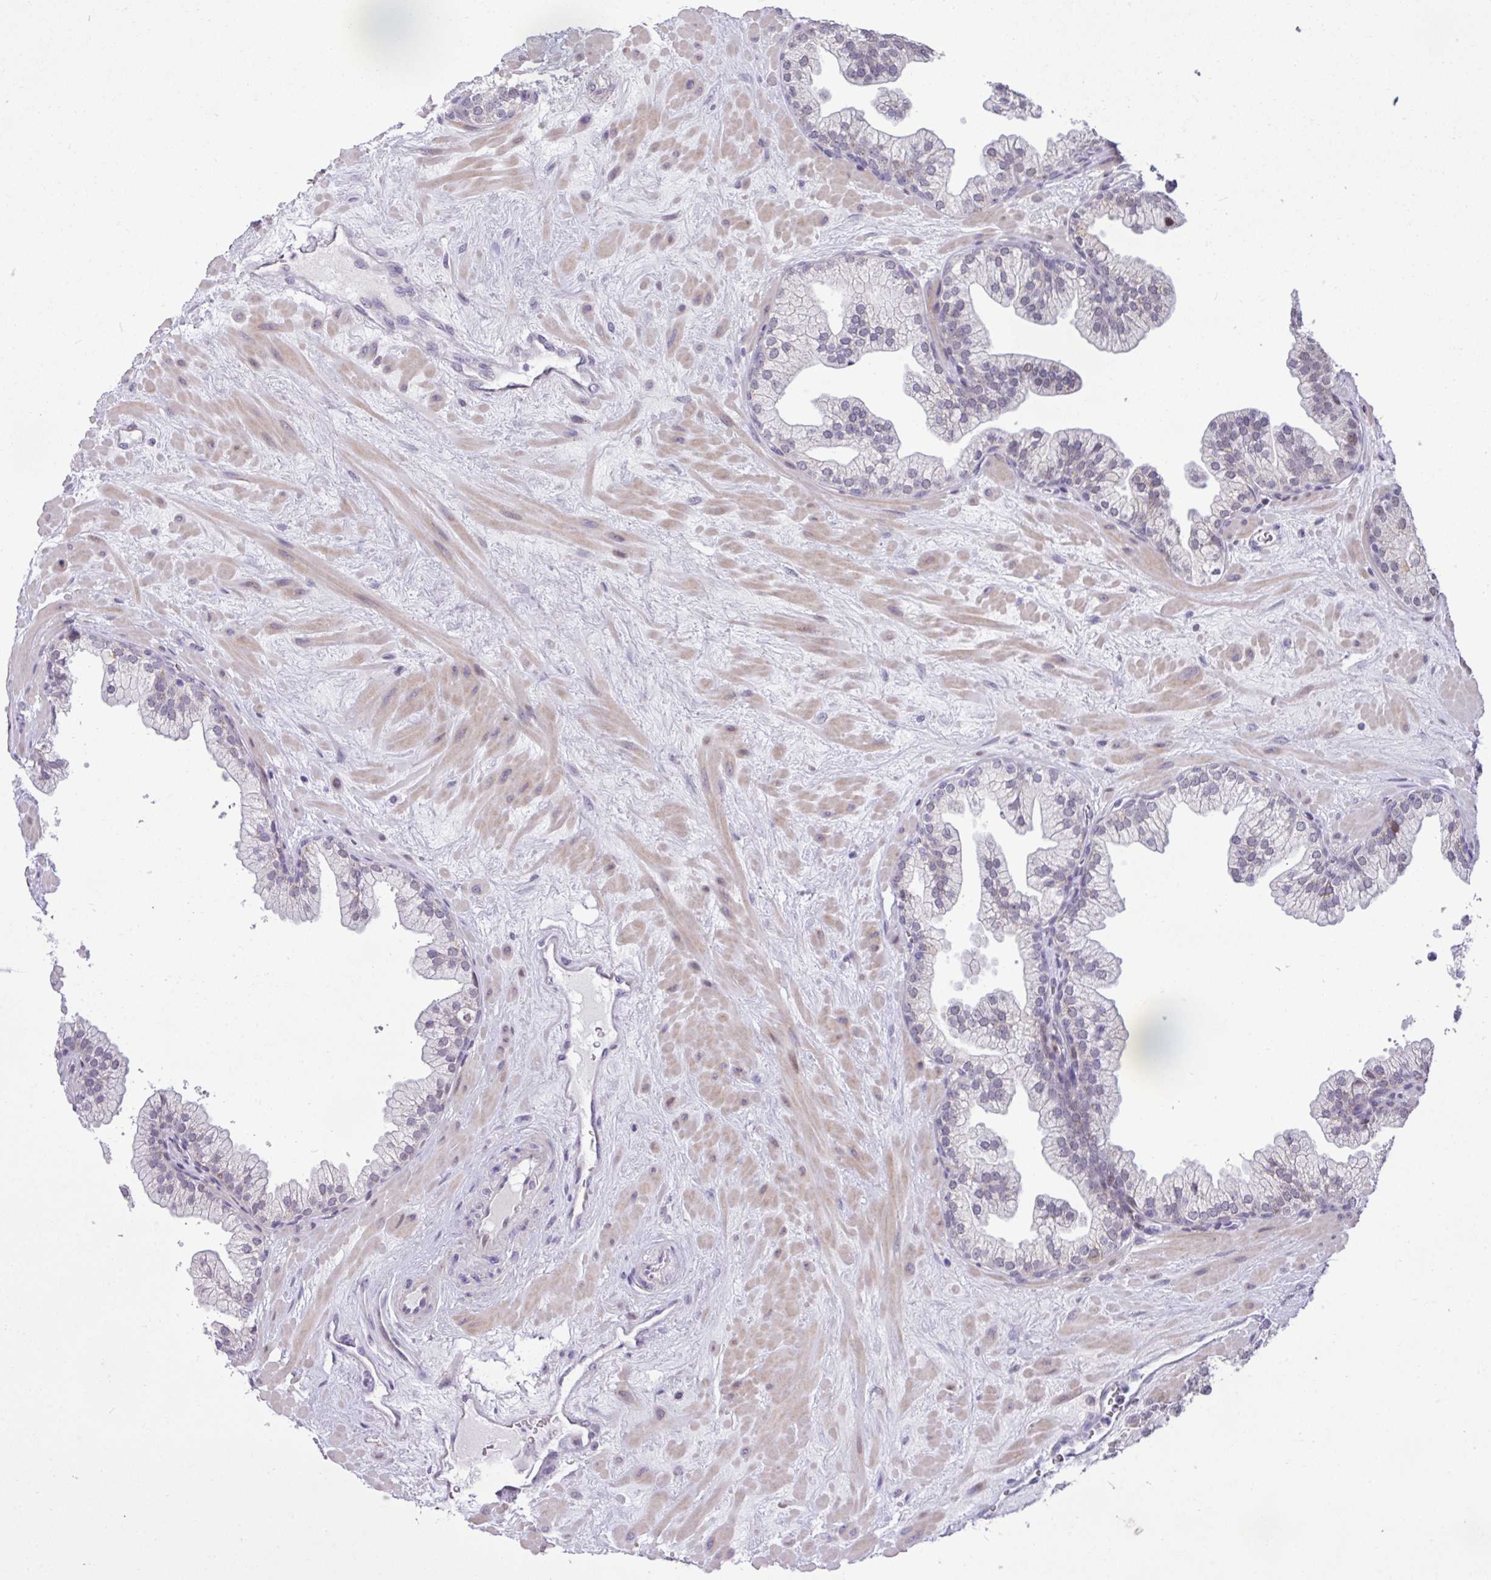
{"staining": {"intensity": "weak", "quantity": "<25%", "location": "cytoplasmic/membranous"}, "tissue": "prostate", "cell_type": "Glandular cells", "image_type": "normal", "snomed": [{"axis": "morphology", "description": "Normal tissue, NOS"}, {"axis": "topography", "description": "Prostate"}, {"axis": "topography", "description": "Peripheral nerve tissue"}], "caption": "Immunohistochemistry (IHC) photomicrograph of normal prostate: human prostate stained with DAB (3,3'-diaminobenzidine) shows no significant protein staining in glandular cells. Nuclei are stained in blue.", "gene": "ZNF354A", "patient": {"sex": "male", "age": 61}}